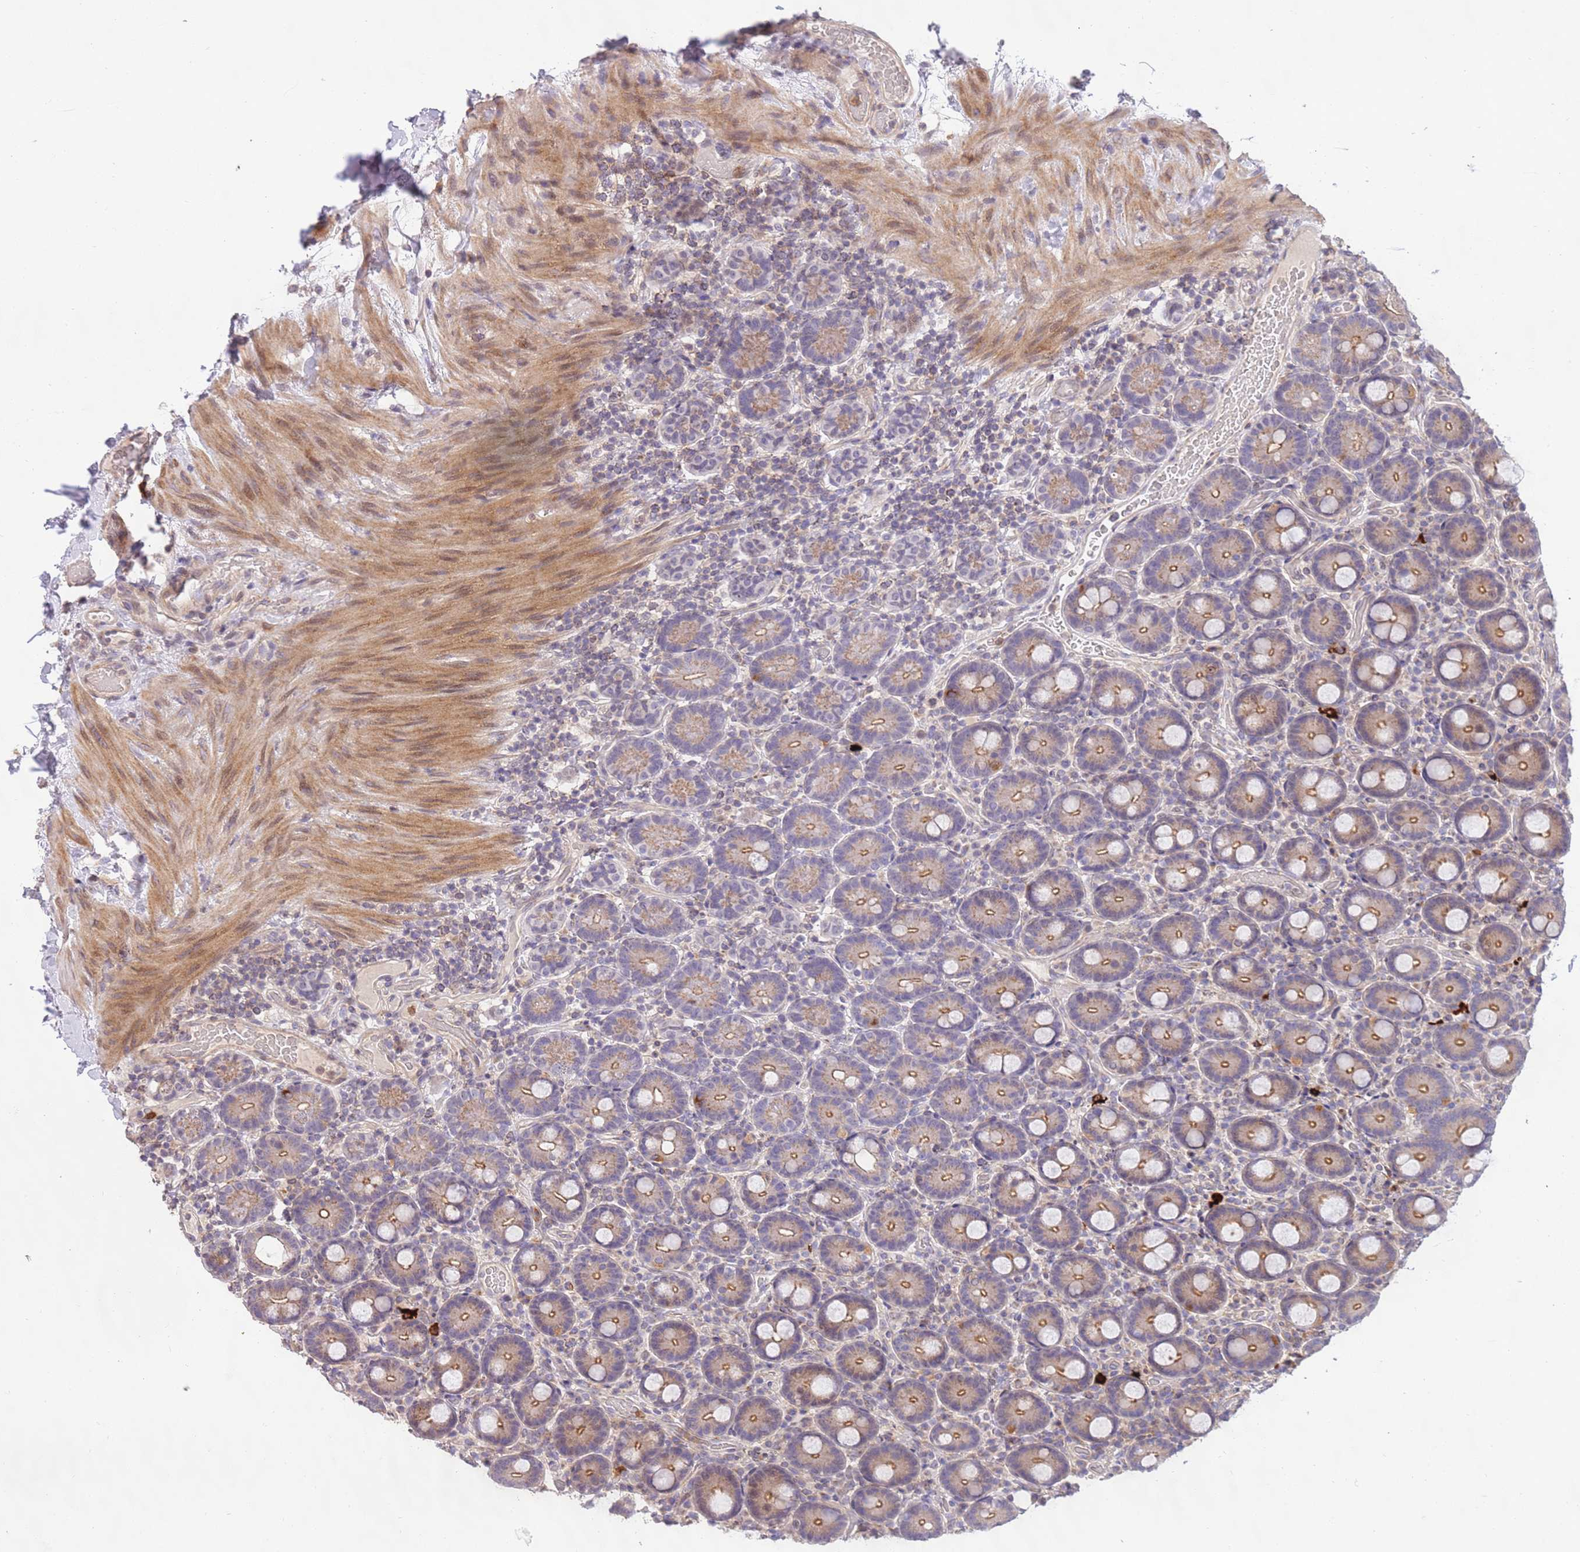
{"staining": {"intensity": "weak", "quantity": "25%-75%", "location": "cytoplasmic/membranous"}, "tissue": "duodenum", "cell_type": "Glandular cells", "image_type": "normal", "snomed": [{"axis": "morphology", "description": "Normal tissue, NOS"}, {"axis": "topography", "description": "Duodenum"}], "caption": "Immunohistochemical staining of unremarkable duodenum demonstrates 25%-75% levels of weak cytoplasmic/membranous protein staining in about 25%-75% of glandular cells.", "gene": "SLC16A4", "patient": {"sex": "male", "age": 55}}